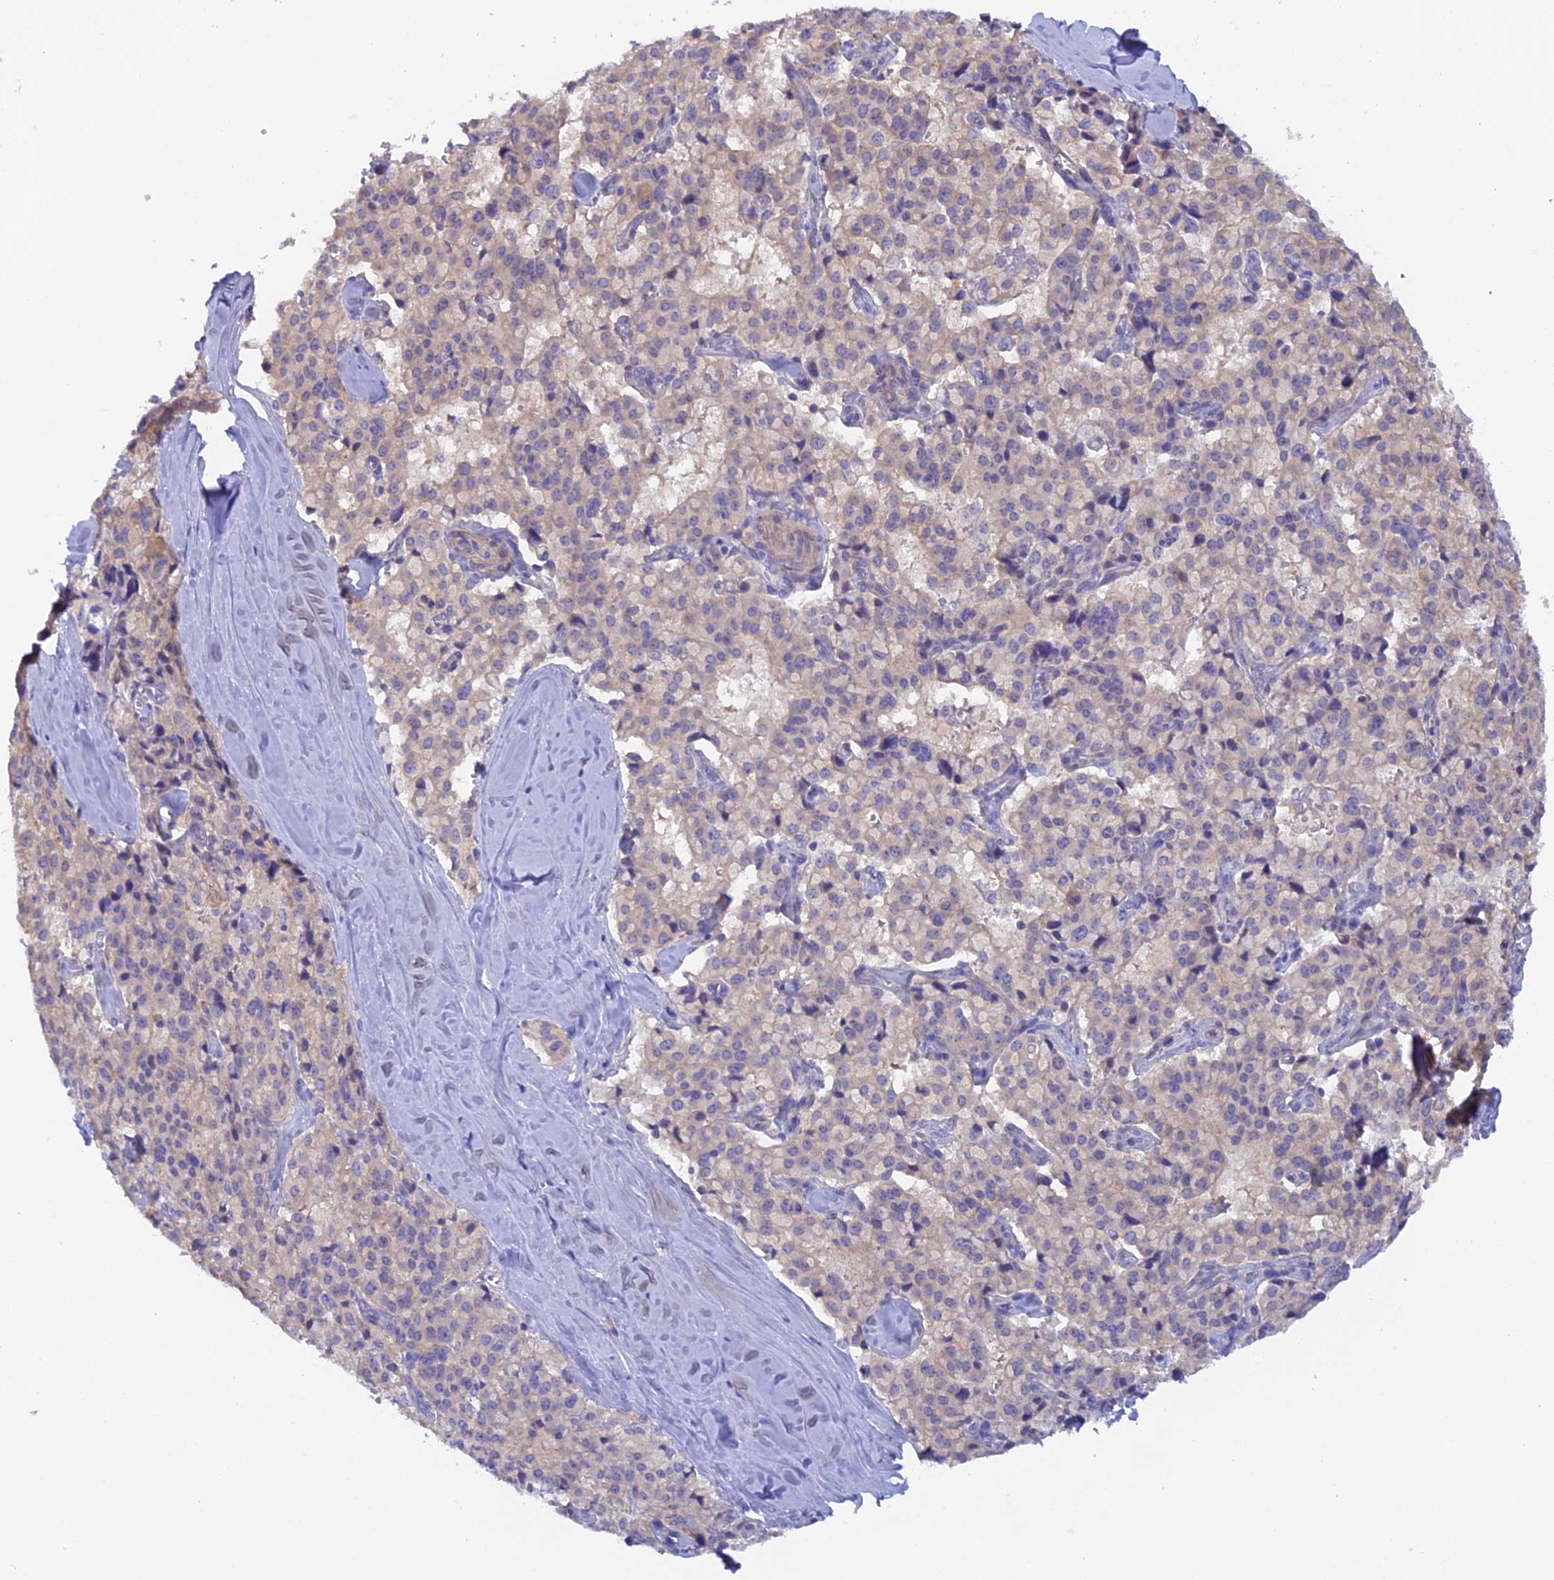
{"staining": {"intensity": "negative", "quantity": "none", "location": "none"}, "tissue": "pancreatic cancer", "cell_type": "Tumor cells", "image_type": "cancer", "snomed": [{"axis": "morphology", "description": "Adenocarcinoma, NOS"}, {"axis": "topography", "description": "Pancreas"}], "caption": "Immunohistochemistry (IHC) of pancreatic cancer (adenocarcinoma) shows no expression in tumor cells. Brightfield microscopy of immunohistochemistry (IHC) stained with DAB (brown) and hematoxylin (blue), captured at high magnification.", "gene": "FZR1", "patient": {"sex": "male", "age": 65}}